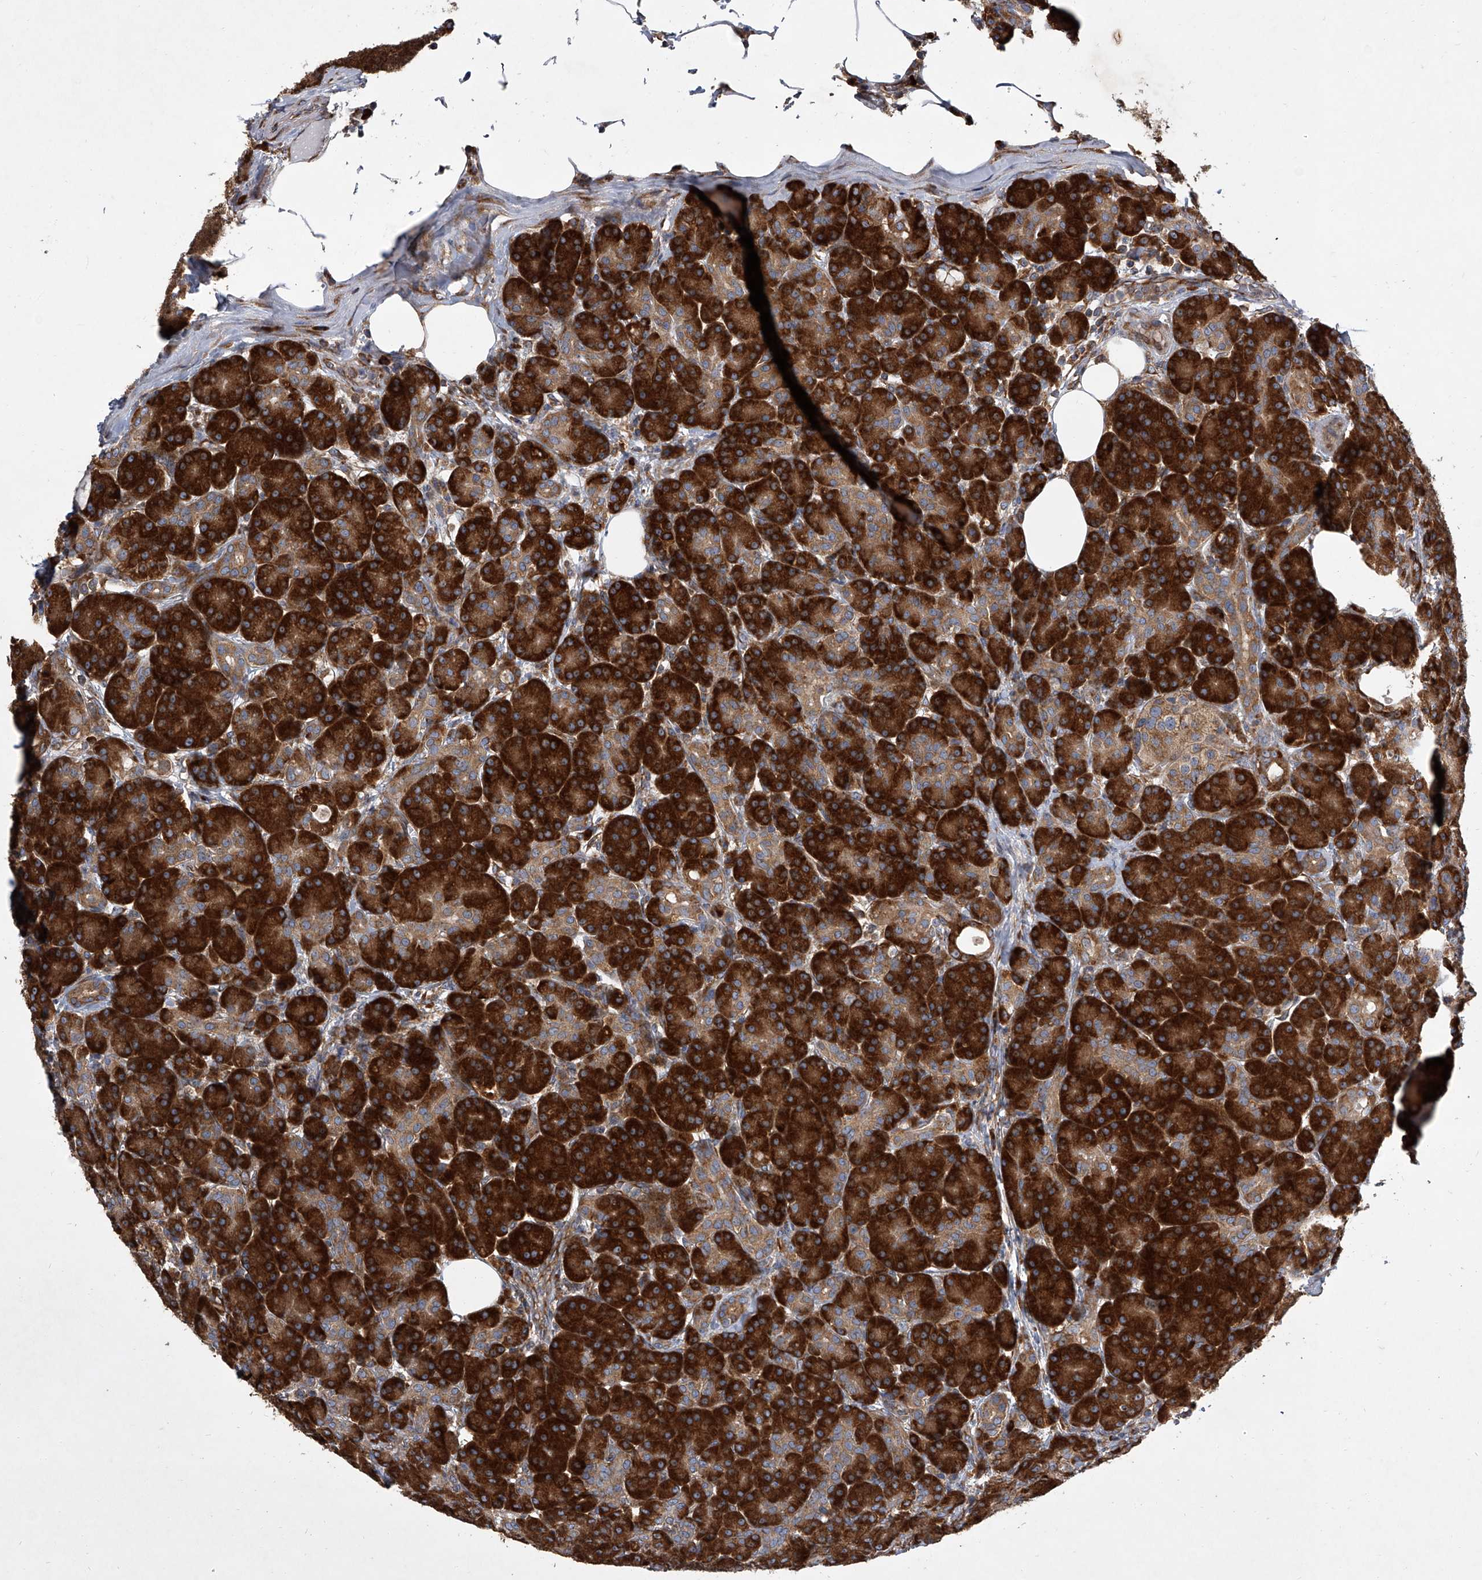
{"staining": {"intensity": "strong", "quantity": ">75%", "location": "cytoplasmic/membranous"}, "tissue": "pancreas", "cell_type": "Exocrine glandular cells", "image_type": "normal", "snomed": [{"axis": "morphology", "description": "Normal tissue, NOS"}, {"axis": "topography", "description": "Pancreas"}], "caption": "Immunohistochemistry (IHC) photomicrograph of unremarkable pancreas stained for a protein (brown), which reveals high levels of strong cytoplasmic/membranous expression in about >75% of exocrine glandular cells.", "gene": "EIF2S2", "patient": {"sex": "male", "age": 63}}